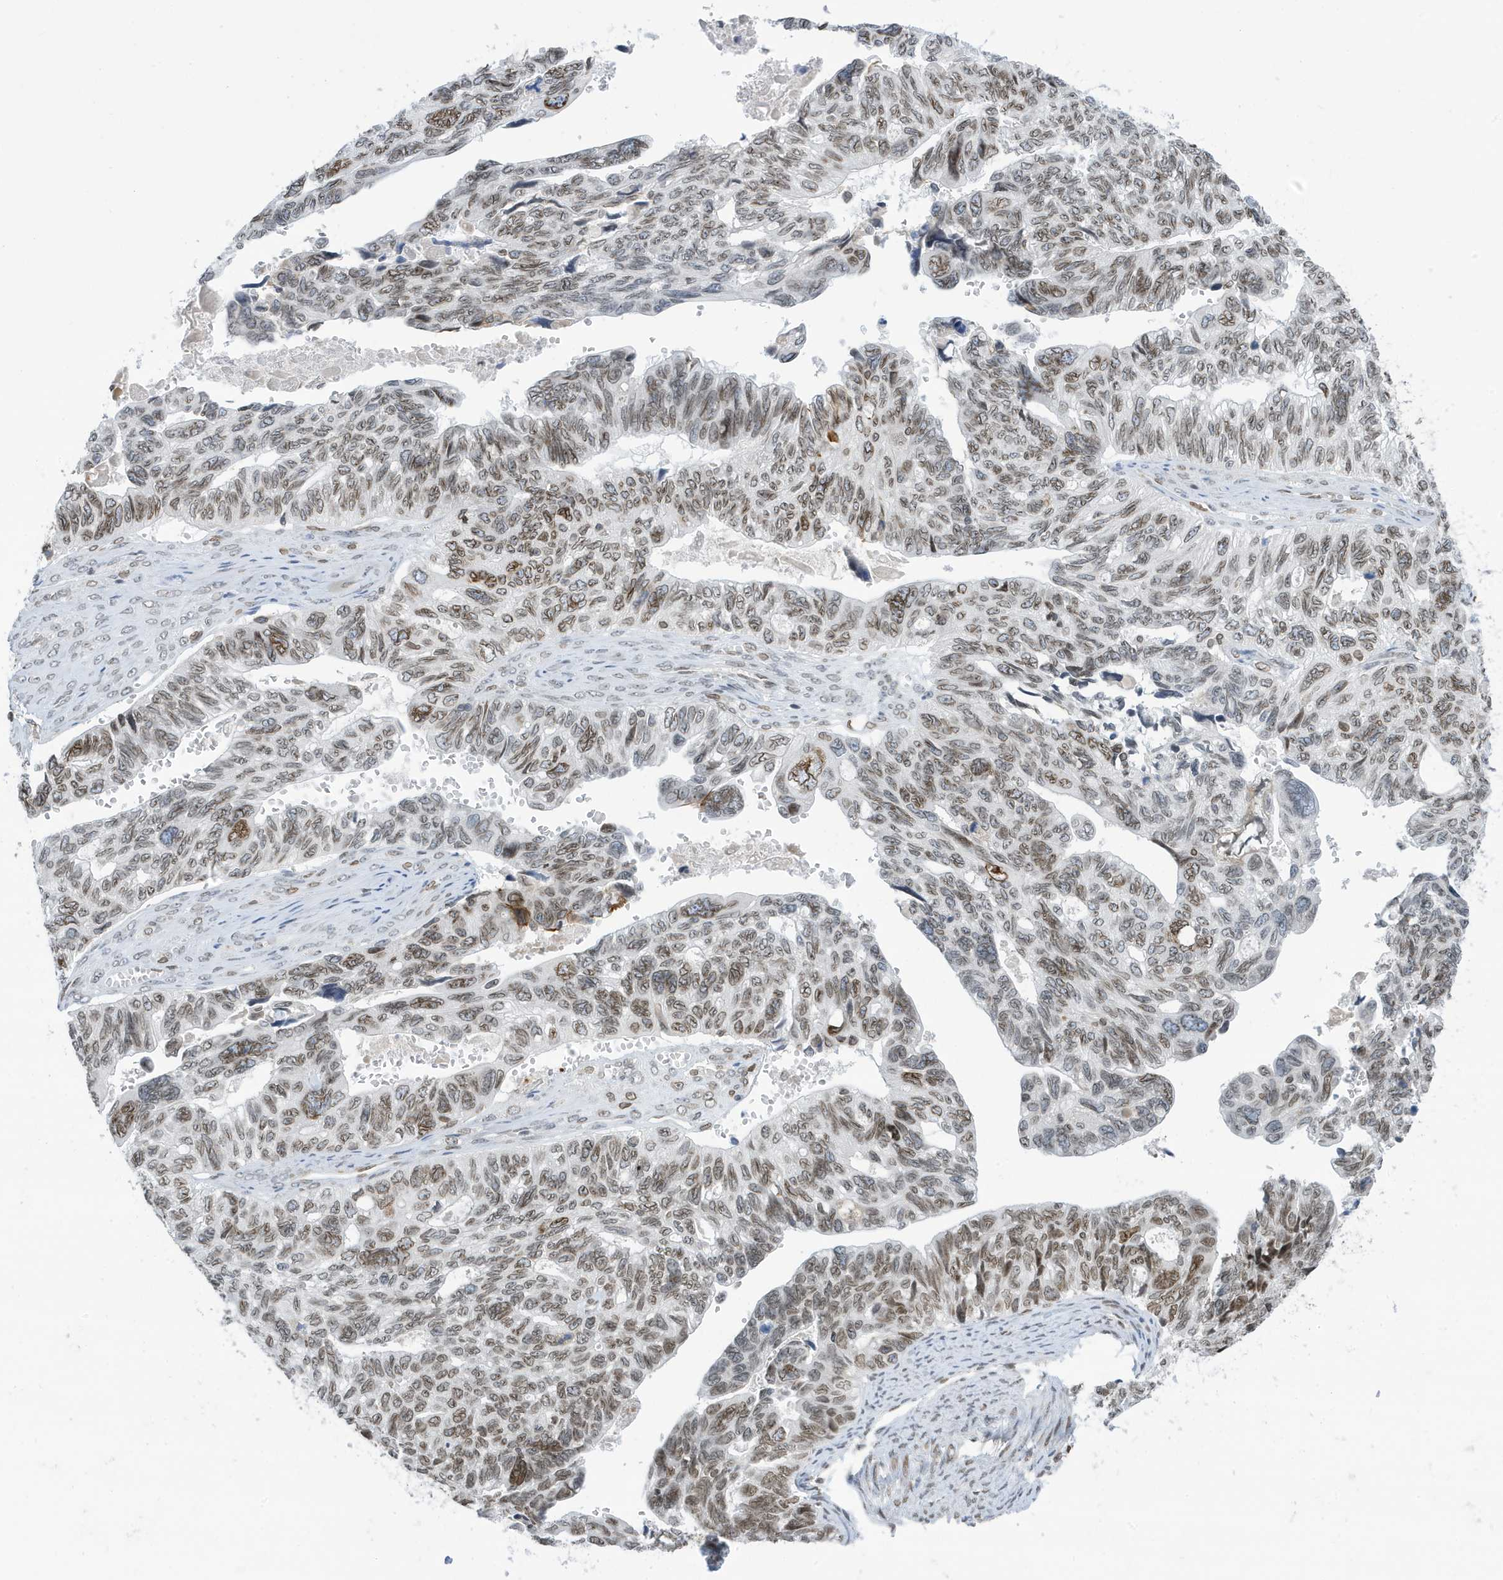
{"staining": {"intensity": "moderate", "quantity": ">75%", "location": "nuclear"}, "tissue": "ovarian cancer", "cell_type": "Tumor cells", "image_type": "cancer", "snomed": [{"axis": "morphology", "description": "Cystadenocarcinoma, serous, NOS"}, {"axis": "topography", "description": "Ovary"}], "caption": "Ovarian cancer stained with DAB IHC displays medium levels of moderate nuclear positivity in about >75% of tumor cells. (Brightfield microscopy of DAB IHC at high magnification).", "gene": "PCYT1A", "patient": {"sex": "female", "age": 79}}